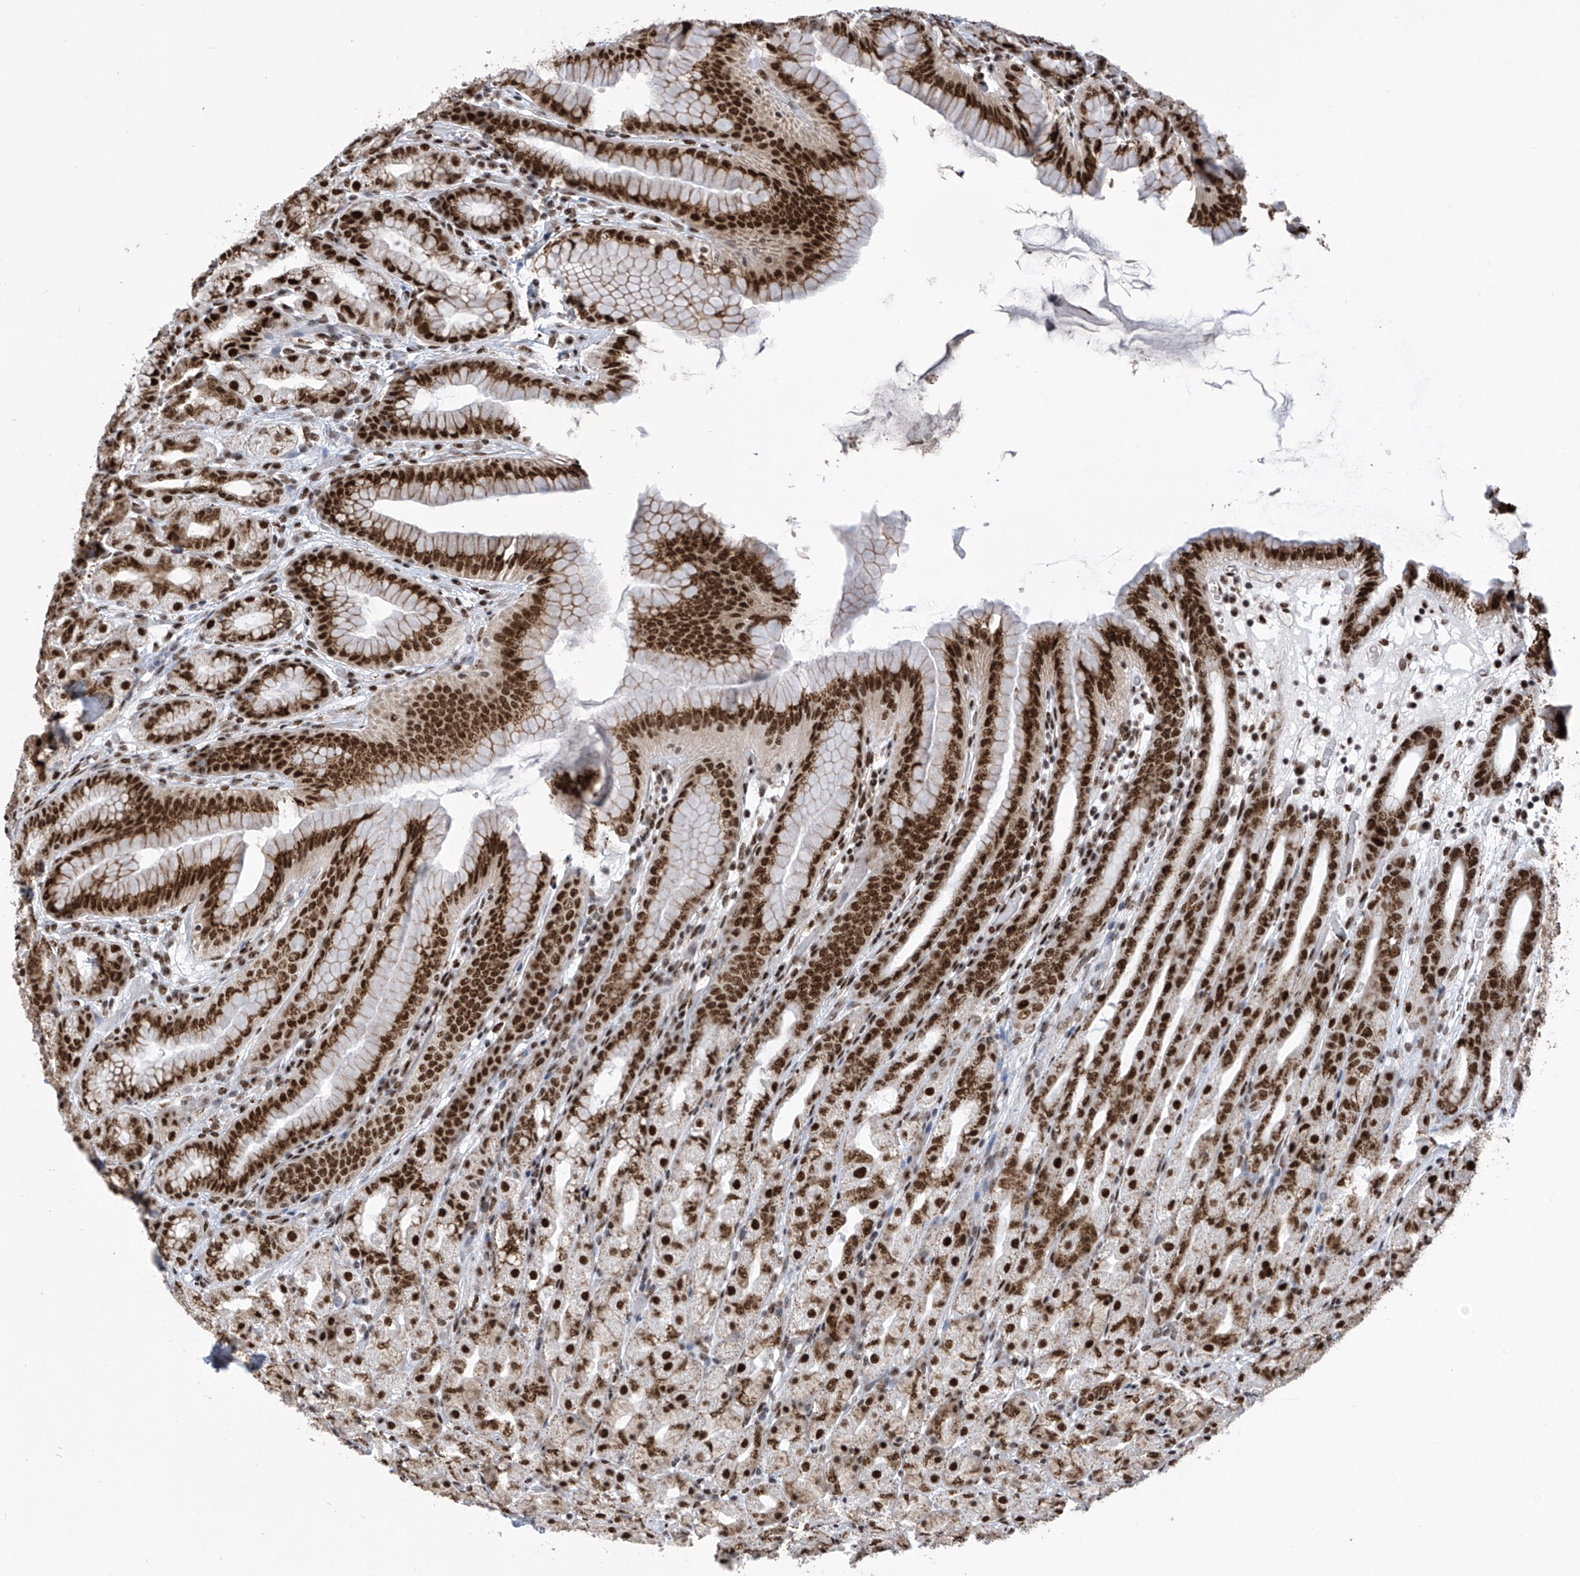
{"staining": {"intensity": "strong", "quantity": ">75%", "location": "cytoplasmic/membranous,nuclear"}, "tissue": "stomach", "cell_type": "Glandular cells", "image_type": "normal", "snomed": [{"axis": "morphology", "description": "Normal tissue, NOS"}, {"axis": "topography", "description": "Stomach, upper"}], "caption": "Human stomach stained with a brown dye demonstrates strong cytoplasmic/membranous,nuclear positive expression in approximately >75% of glandular cells.", "gene": "APLF", "patient": {"sex": "male", "age": 68}}